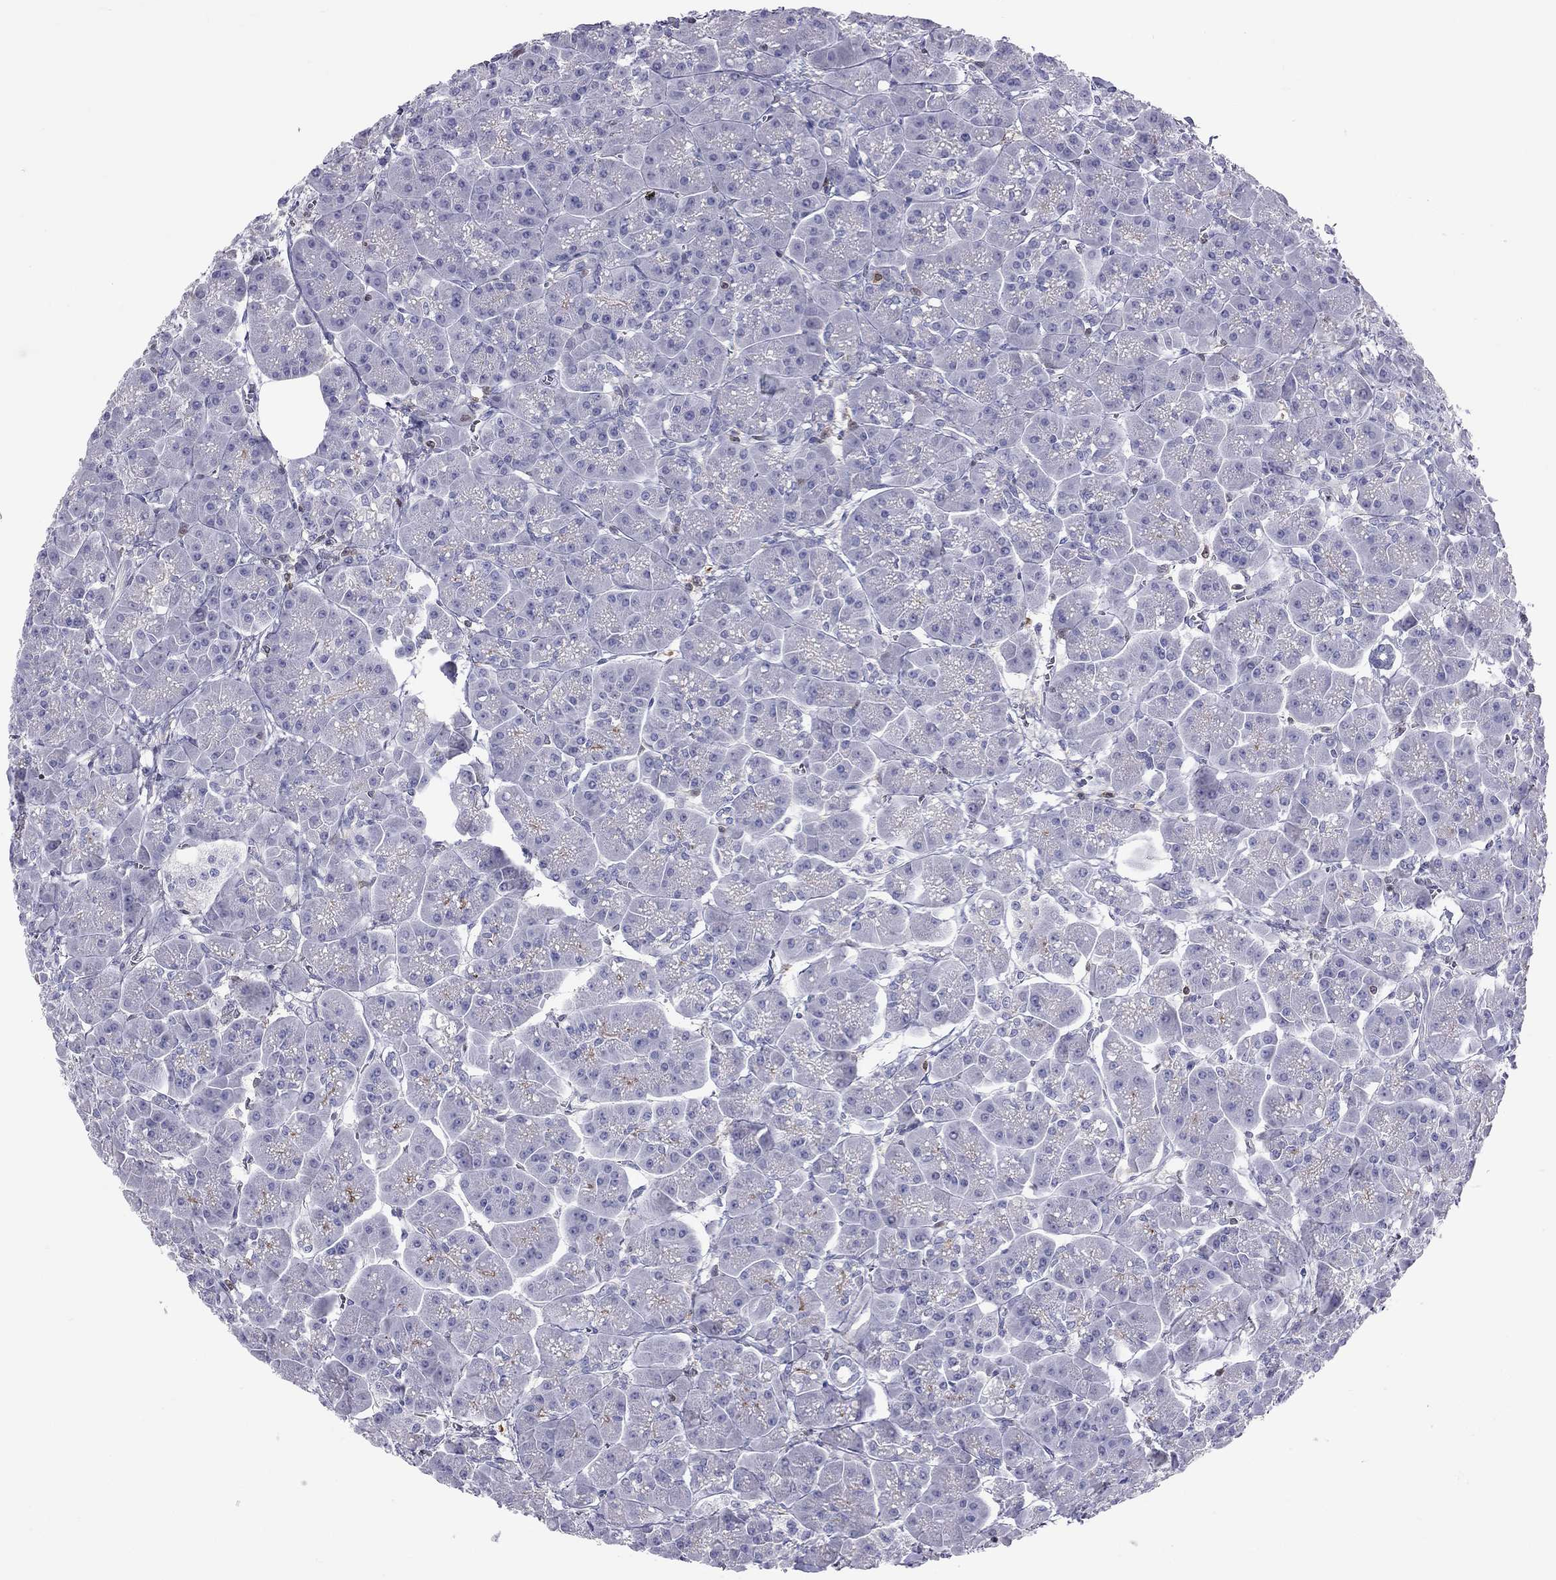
{"staining": {"intensity": "negative", "quantity": "none", "location": "none"}, "tissue": "pancreas", "cell_type": "Exocrine glandular cells", "image_type": "normal", "snomed": [{"axis": "morphology", "description": "Normal tissue, NOS"}, {"axis": "topography", "description": "Pancreas"}], "caption": "Immunohistochemistry photomicrograph of benign pancreas stained for a protein (brown), which exhibits no expression in exocrine glandular cells. The staining is performed using DAB (3,3'-diaminobenzidine) brown chromogen with nuclei counter-stained in using hematoxylin.", "gene": "SH2D2A", "patient": {"sex": "male", "age": 70}}